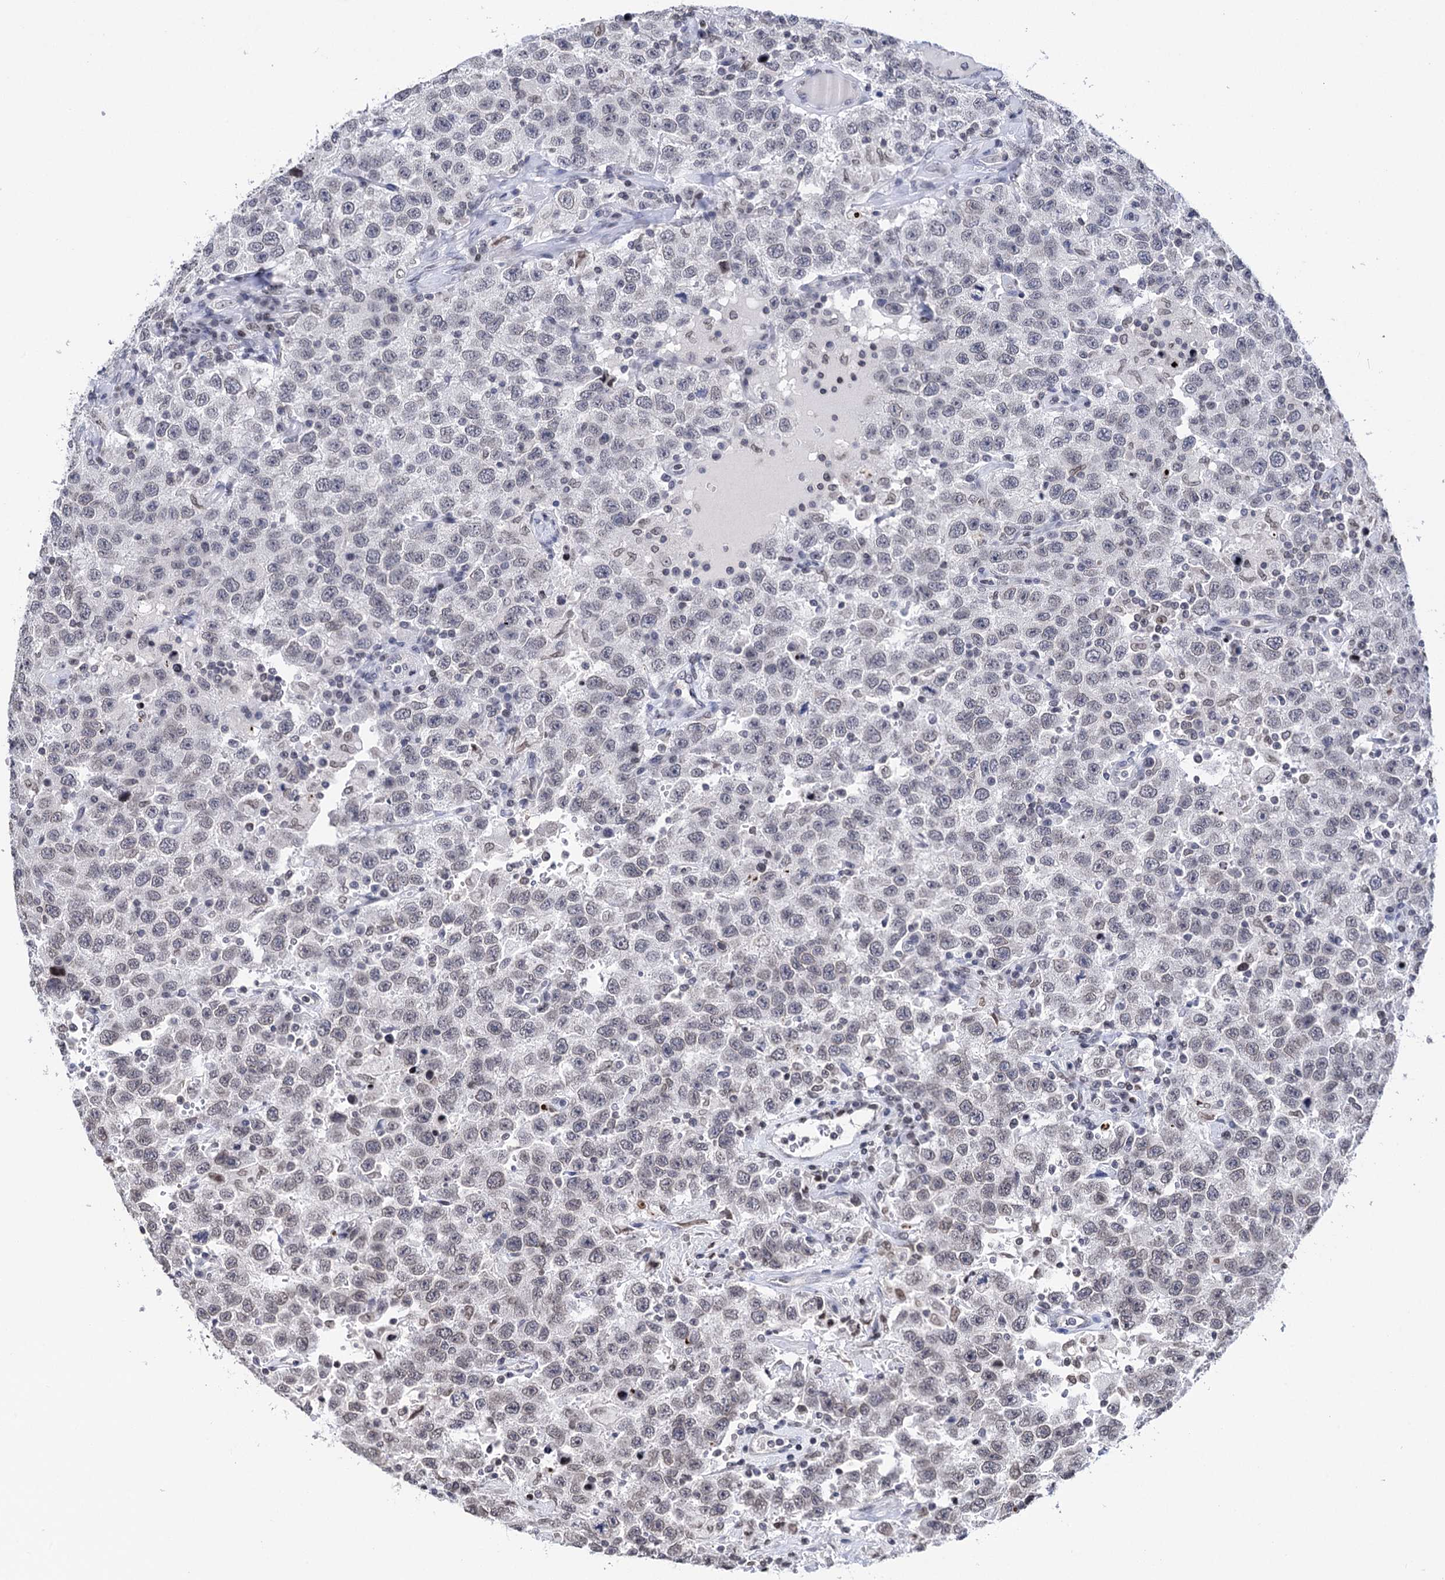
{"staining": {"intensity": "weak", "quantity": "<25%", "location": "nuclear"}, "tissue": "testis cancer", "cell_type": "Tumor cells", "image_type": "cancer", "snomed": [{"axis": "morphology", "description": "Seminoma, NOS"}, {"axis": "topography", "description": "Testis"}], "caption": "An IHC image of seminoma (testis) is shown. There is no staining in tumor cells of seminoma (testis). The staining is performed using DAB brown chromogen with nuclei counter-stained in using hematoxylin.", "gene": "CCDC77", "patient": {"sex": "male", "age": 41}}